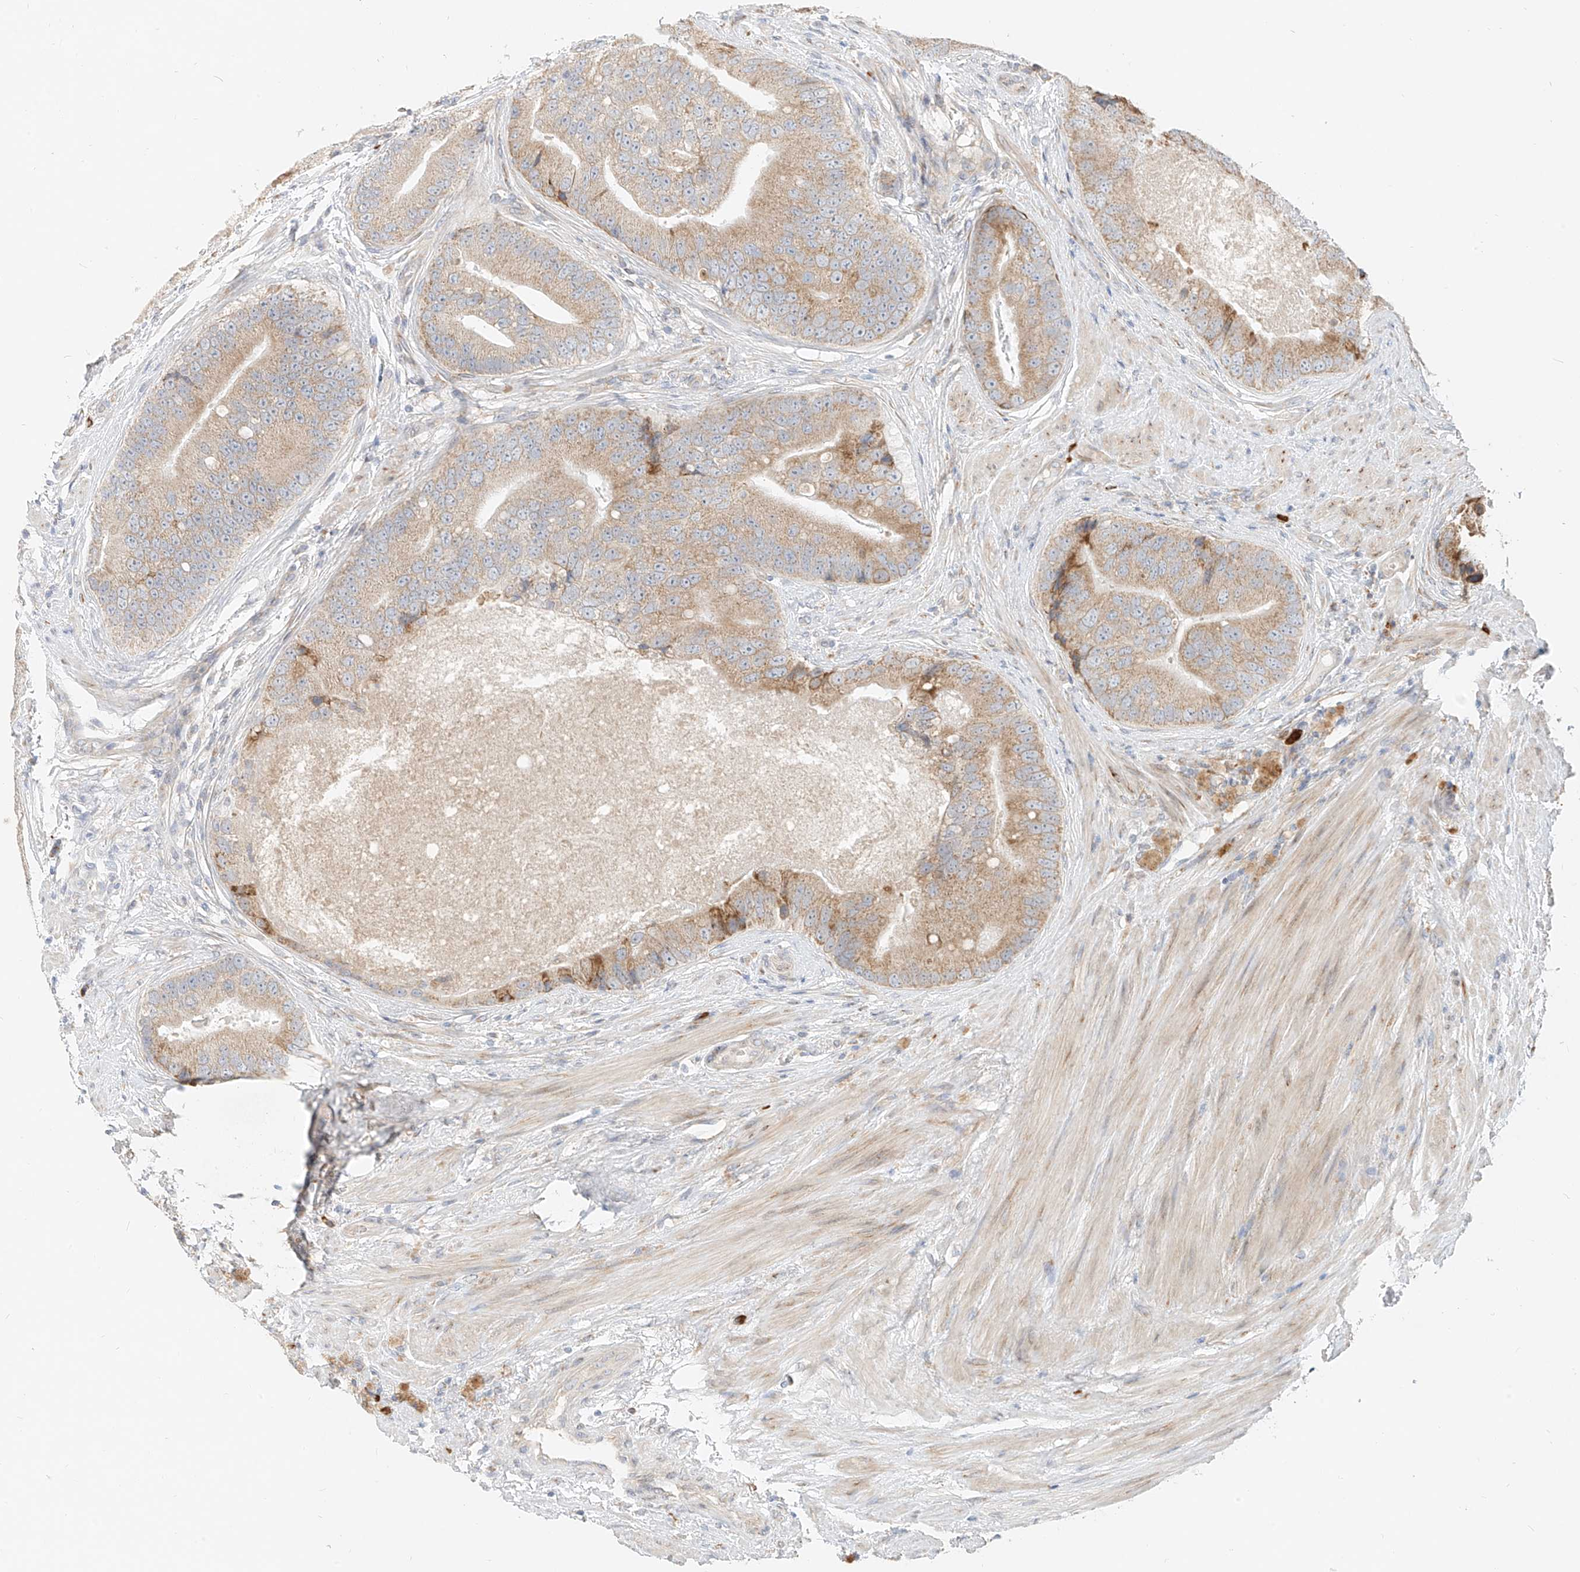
{"staining": {"intensity": "moderate", "quantity": "25%-75%", "location": "cytoplasmic/membranous"}, "tissue": "prostate cancer", "cell_type": "Tumor cells", "image_type": "cancer", "snomed": [{"axis": "morphology", "description": "Adenocarcinoma, High grade"}, {"axis": "topography", "description": "Prostate"}], "caption": "Protein staining of prostate cancer tissue shows moderate cytoplasmic/membranous positivity in approximately 25%-75% of tumor cells.", "gene": "STT3A", "patient": {"sex": "male", "age": 70}}